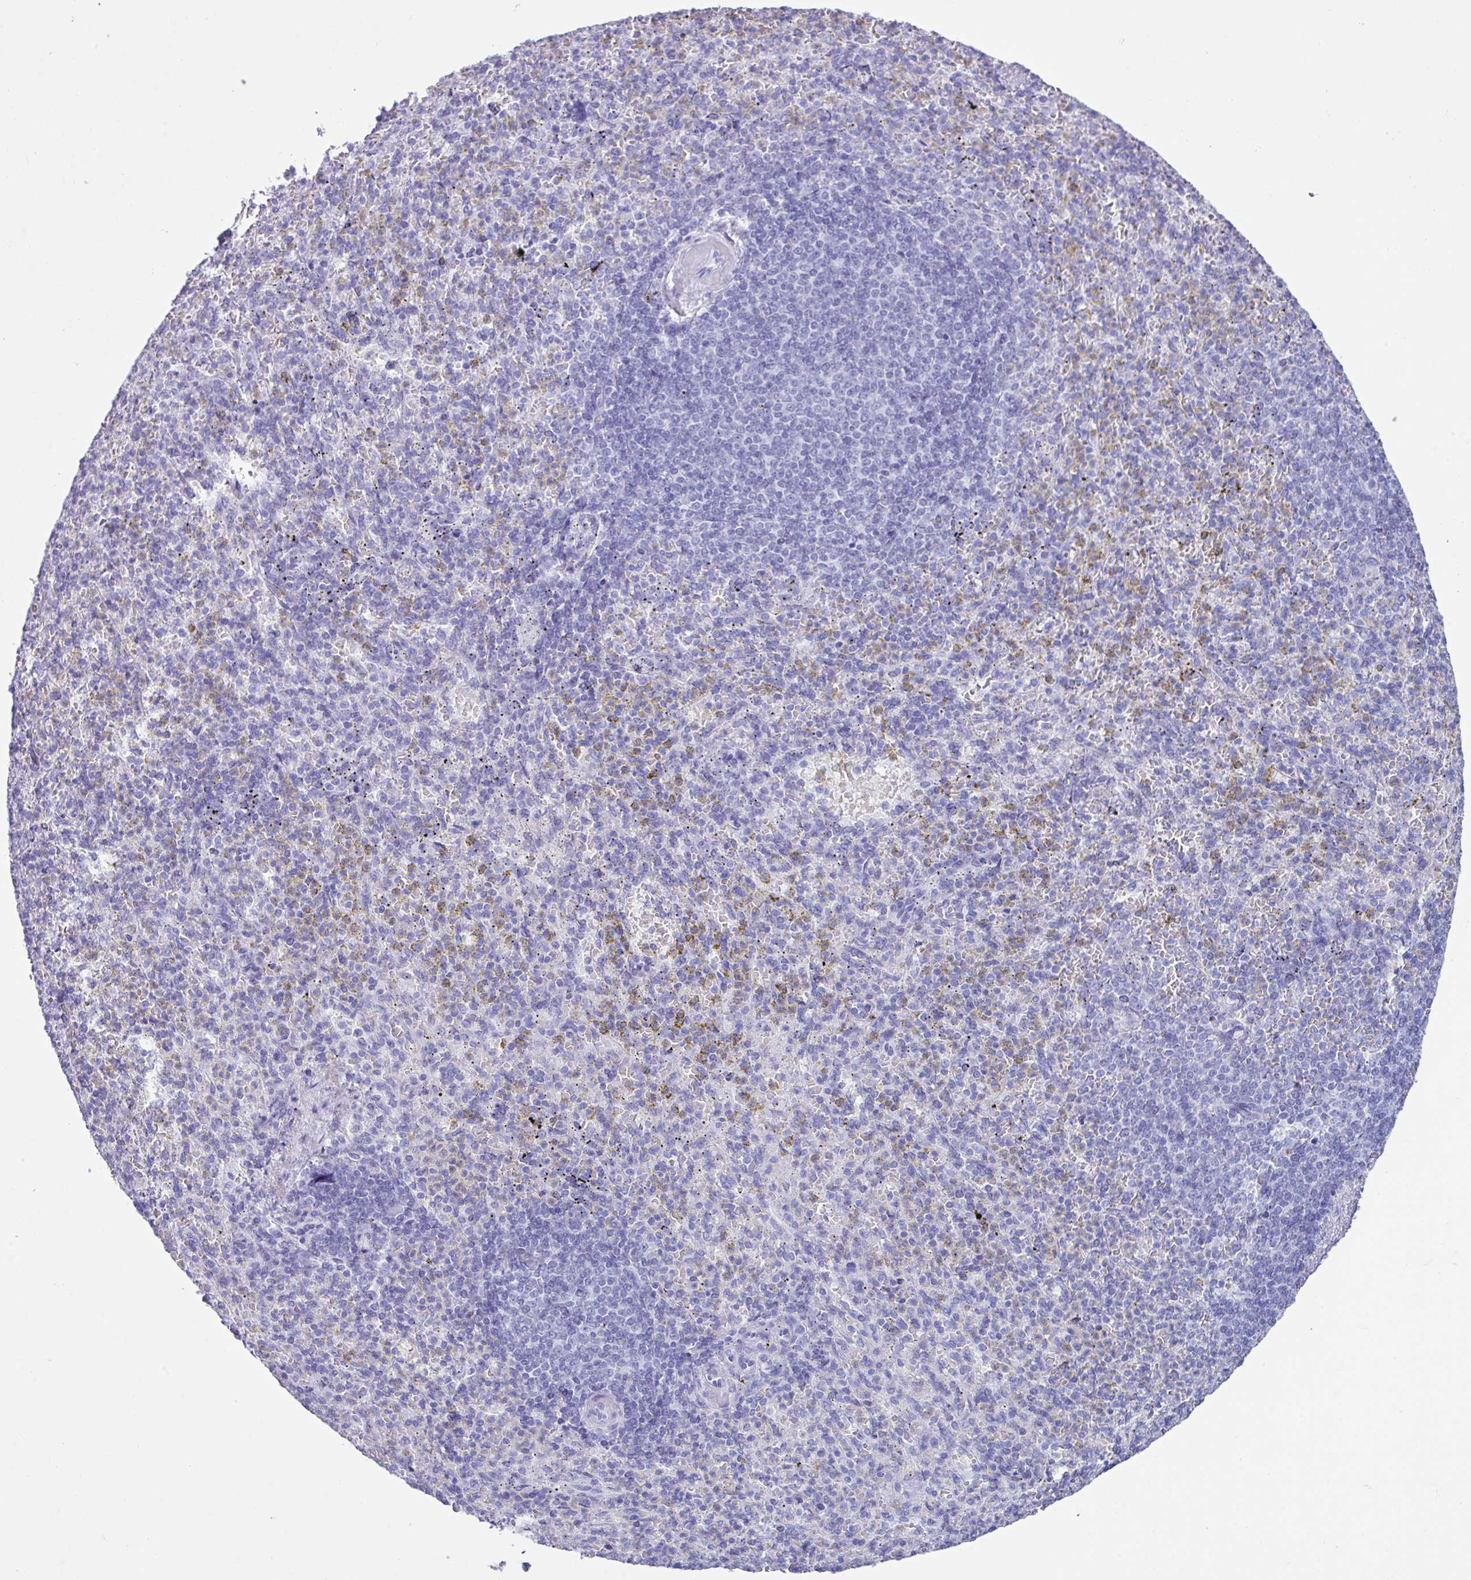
{"staining": {"intensity": "negative", "quantity": "none", "location": "none"}, "tissue": "spleen", "cell_type": "Cells in red pulp", "image_type": "normal", "snomed": [{"axis": "morphology", "description": "Normal tissue, NOS"}, {"axis": "topography", "description": "Spleen"}], "caption": "DAB immunohistochemical staining of unremarkable spleen shows no significant staining in cells in red pulp.", "gene": "ABCC5", "patient": {"sex": "female", "age": 74}}